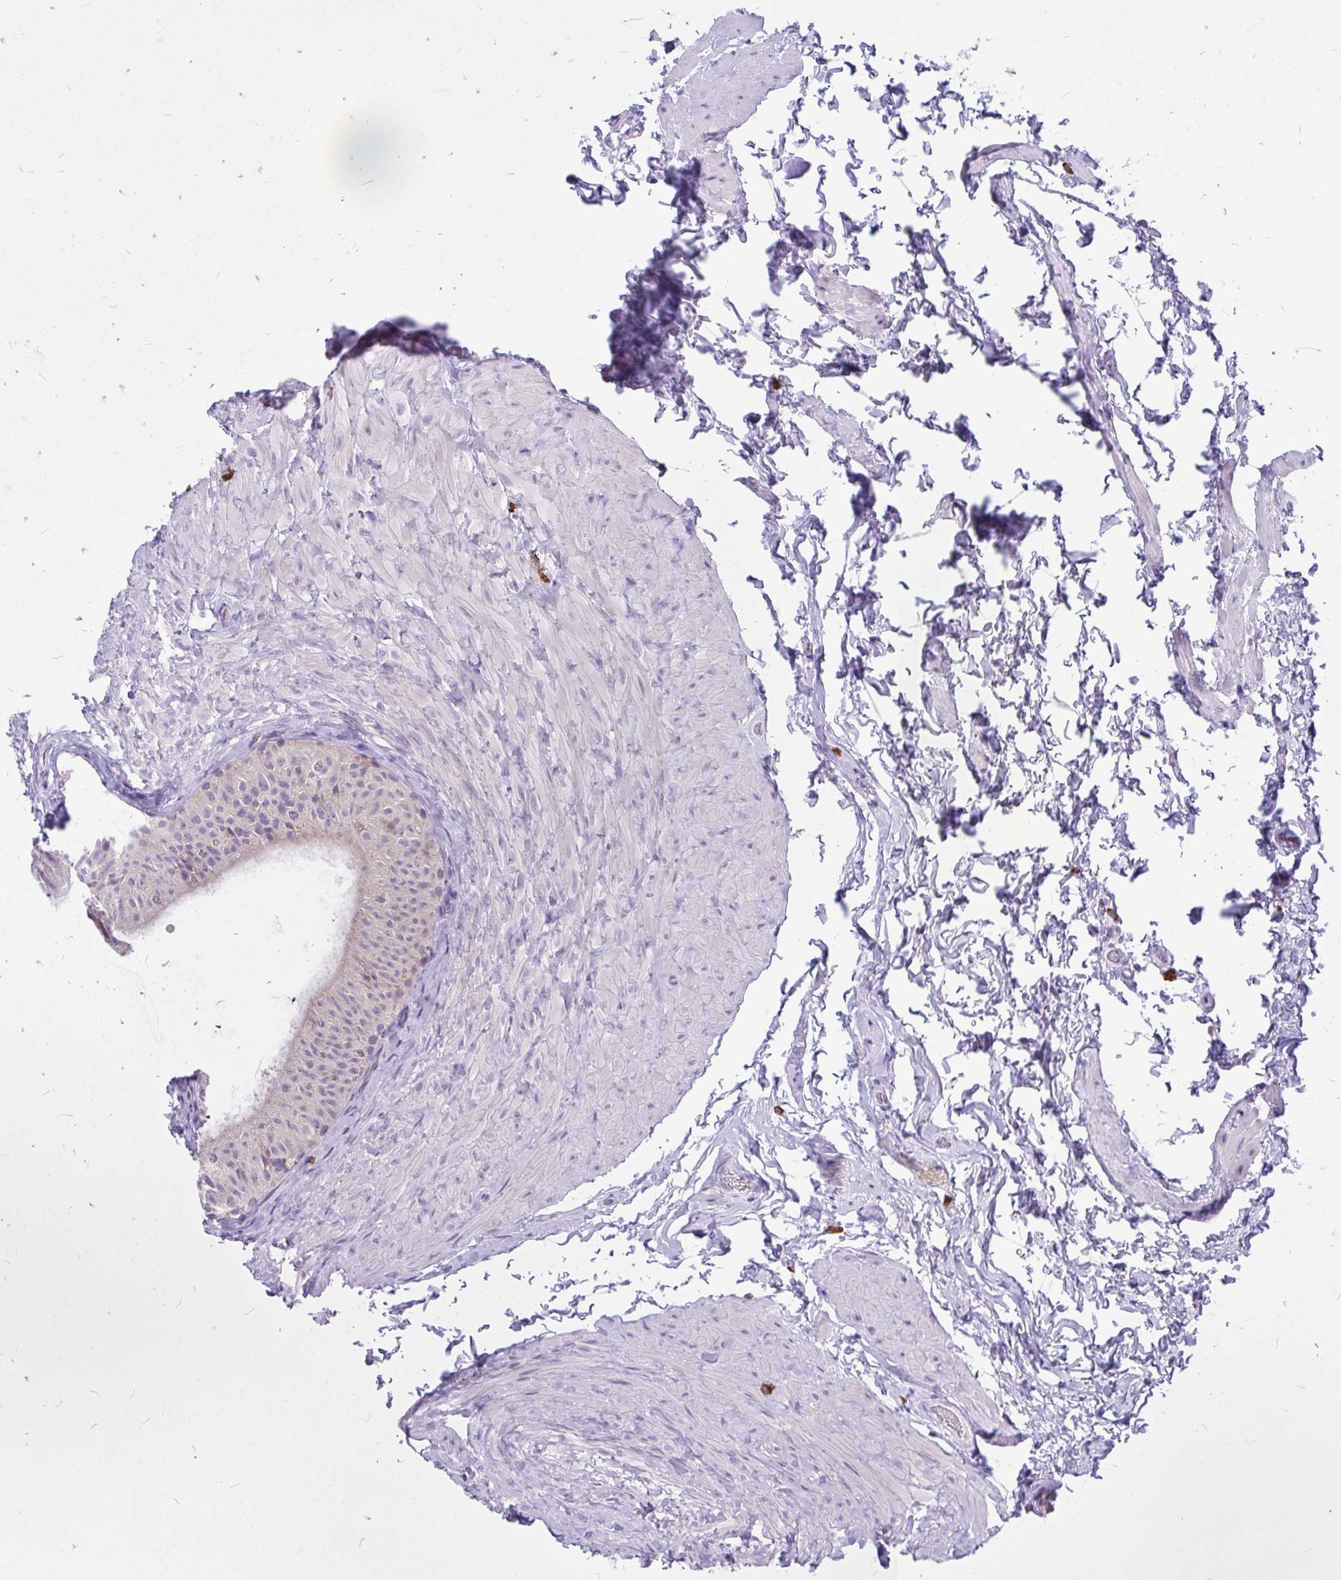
{"staining": {"intensity": "weak", "quantity": "<25%", "location": "cytoplasmic/membranous"}, "tissue": "epididymis", "cell_type": "Glandular cells", "image_type": "normal", "snomed": [{"axis": "morphology", "description": "Normal tissue, NOS"}, {"axis": "topography", "description": "Epididymis, spermatic cord, NOS"}, {"axis": "topography", "description": "Epididymis"}], "caption": "Histopathology image shows no protein positivity in glandular cells of unremarkable epididymis. (Stains: DAB immunohistochemistry (IHC) with hematoxylin counter stain, Microscopy: brightfield microscopy at high magnification).", "gene": "MAP1LC3A", "patient": {"sex": "male", "age": 31}}